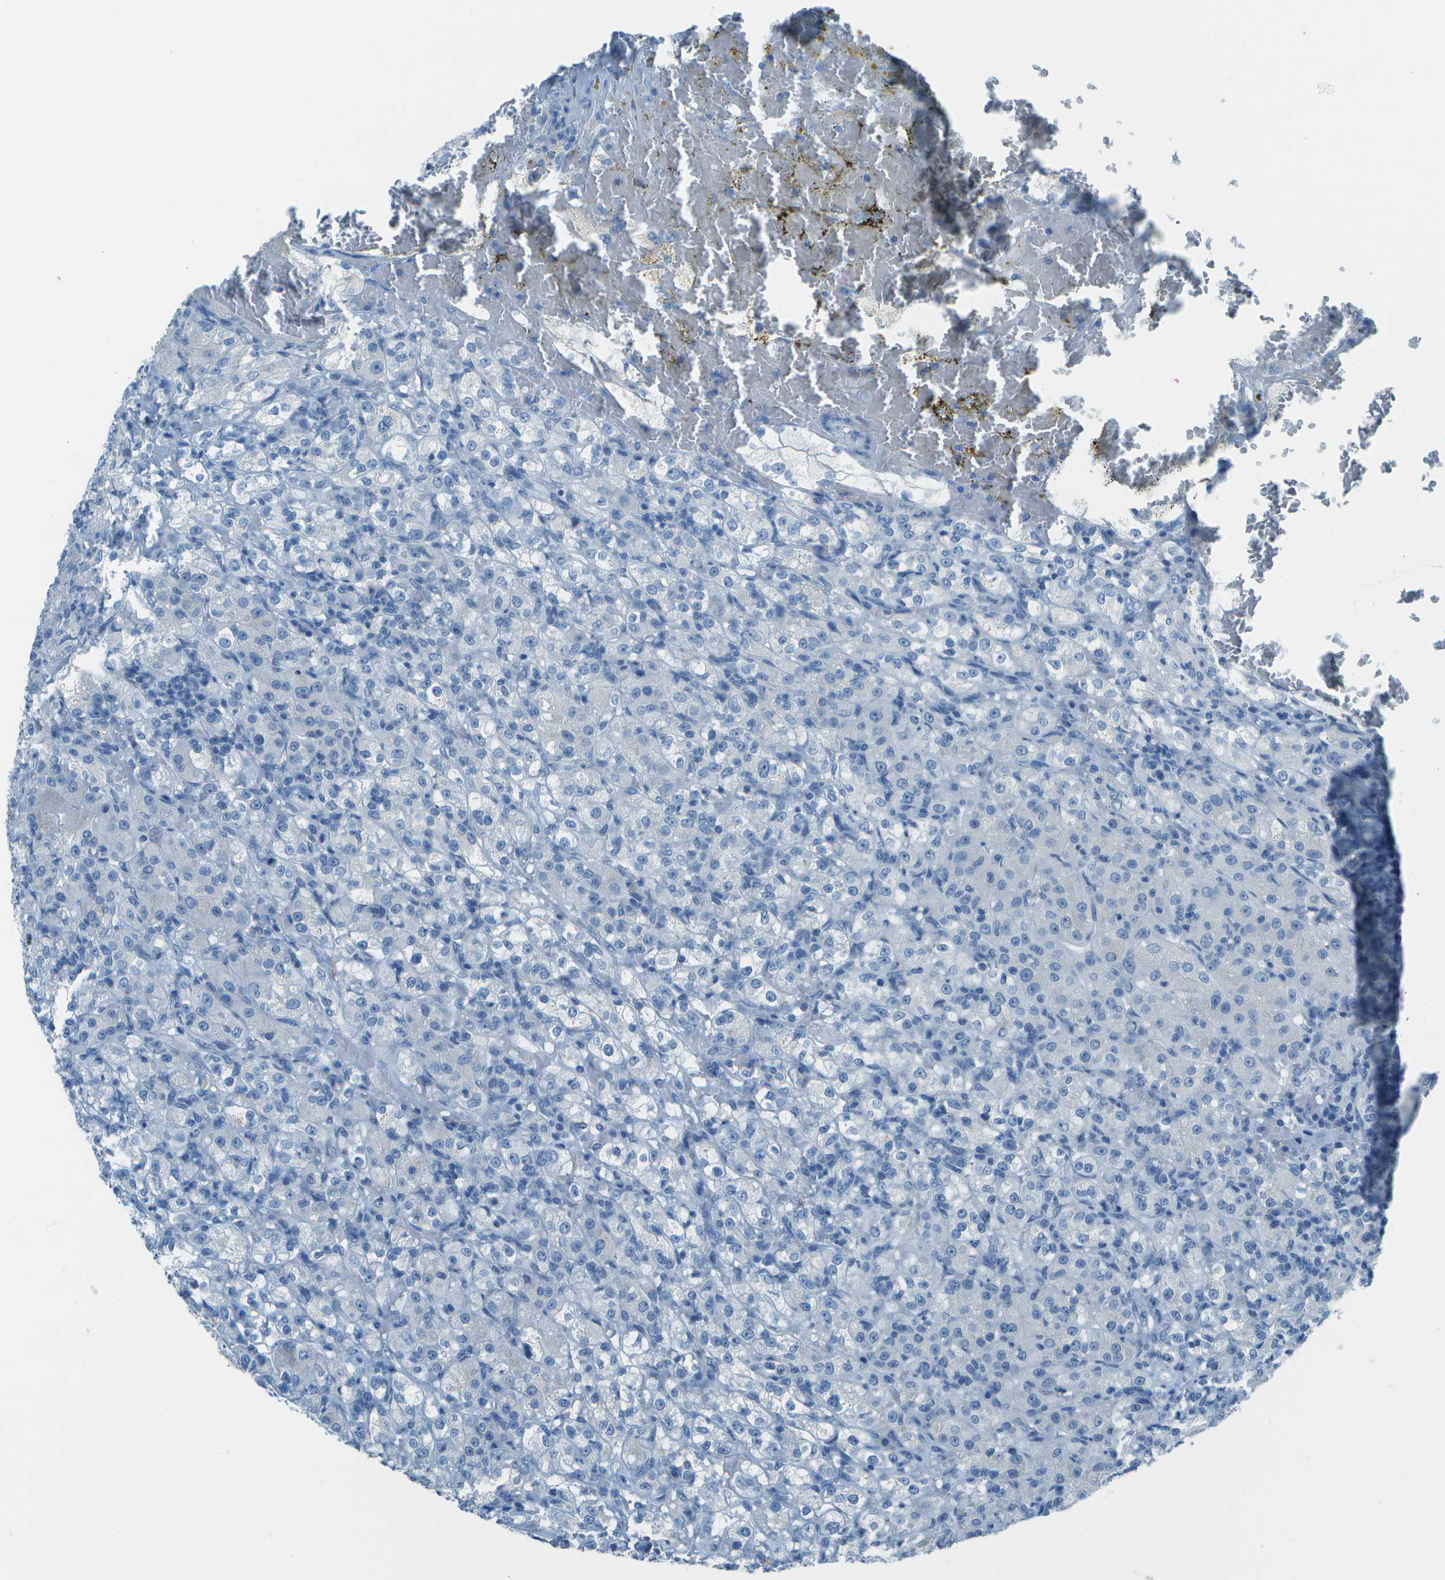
{"staining": {"intensity": "negative", "quantity": "none", "location": "none"}, "tissue": "renal cancer", "cell_type": "Tumor cells", "image_type": "cancer", "snomed": [{"axis": "morphology", "description": "Normal tissue, NOS"}, {"axis": "morphology", "description": "Adenocarcinoma, NOS"}, {"axis": "topography", "description": "Kidney"}], "caption": "IHC micrograph of human renal adenocarcinoma stained for a protein (brown), which displays no staining in tumor cells. (IHC, brightfield microscopy, high magnification).", "gene": "FGF1", "patient": {"sex": "male", "age": 61}}